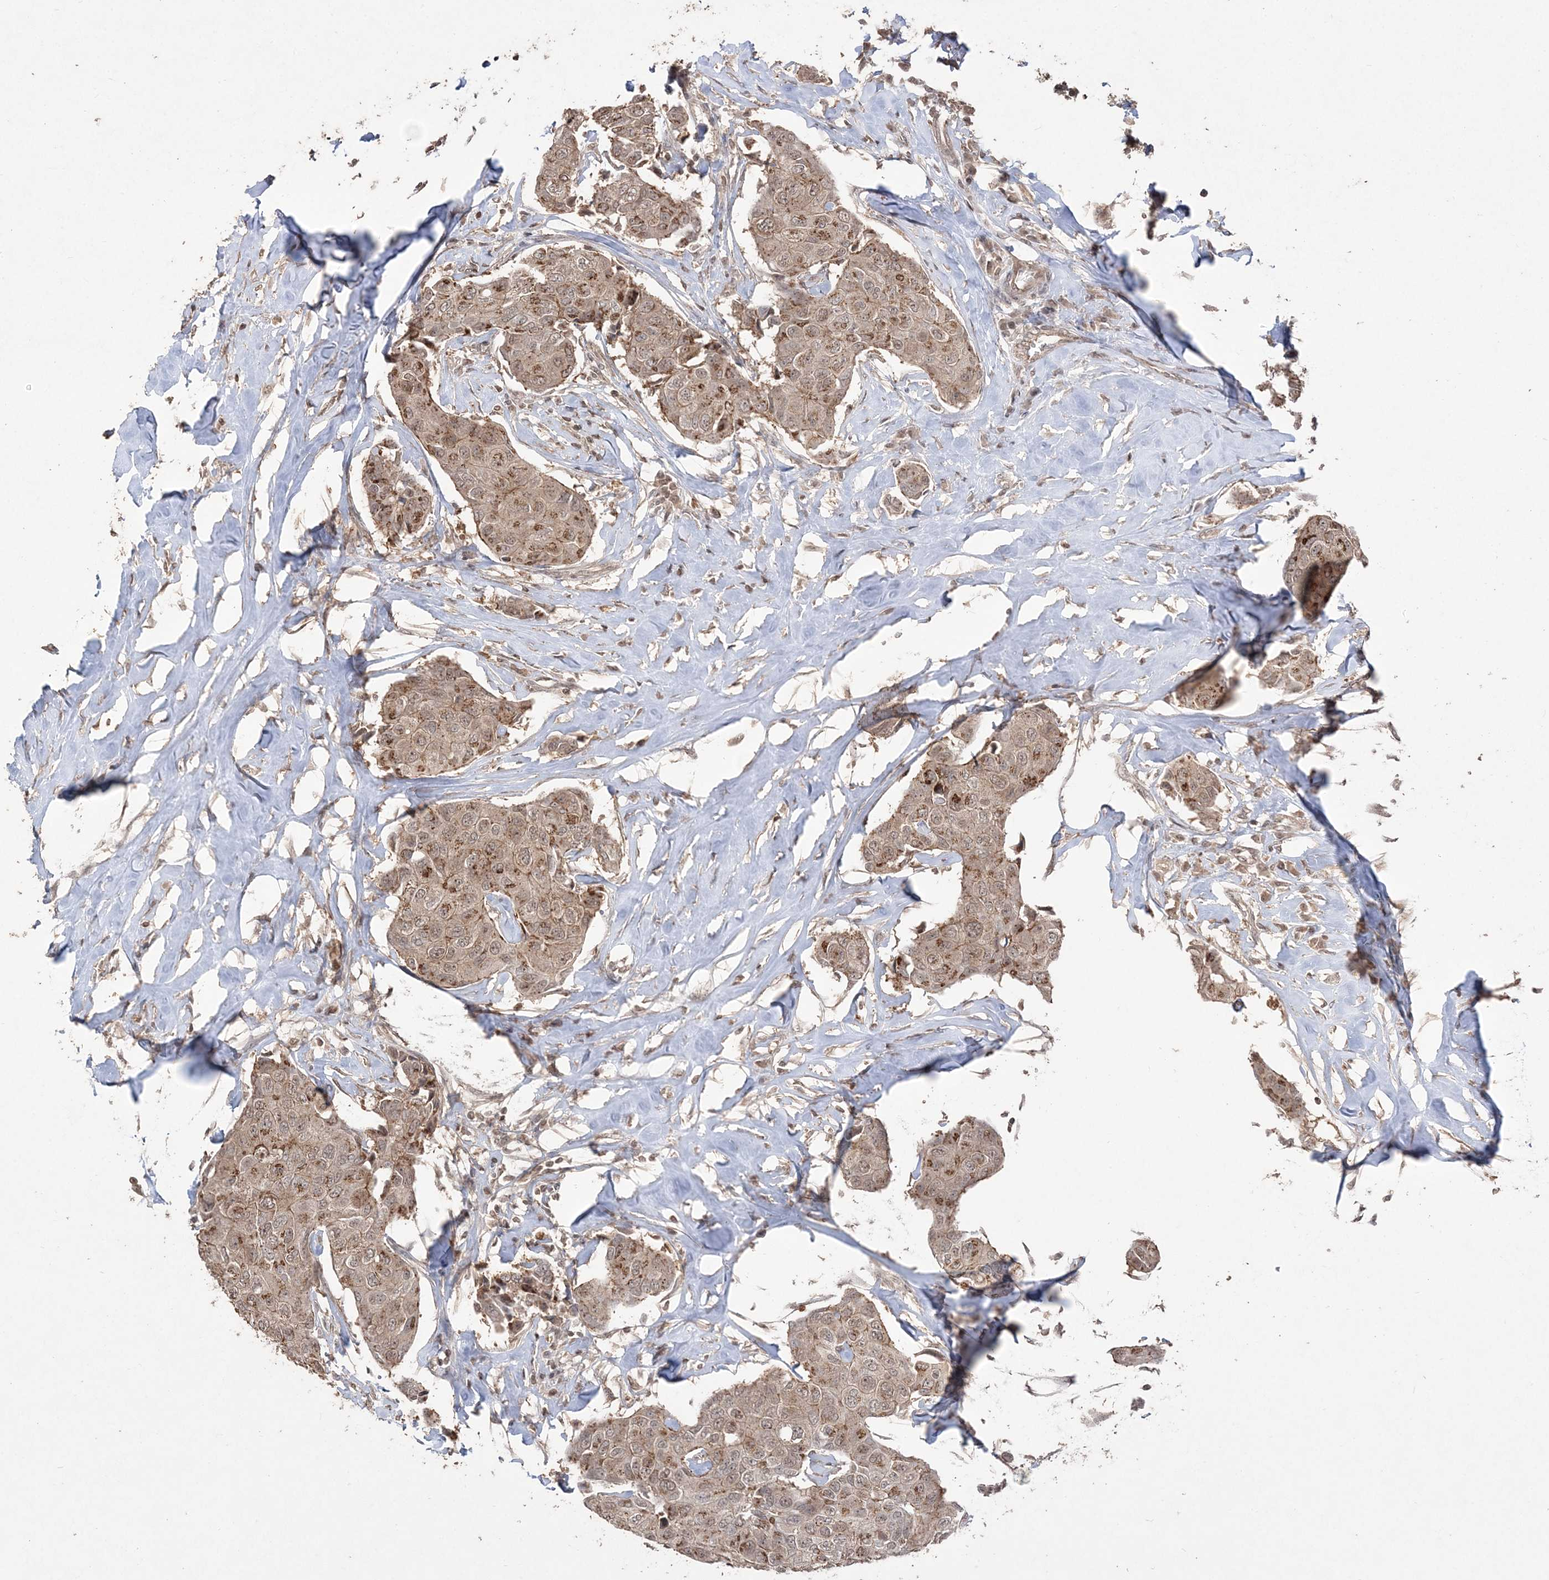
{"staining": {"intensity": "moderate", "quantity": ">75%", "location": "cytoplasmic/membranous,nuclear"}, "tissue": "breast cancer", "cell_type": "Tumor cells", "image_type": "cancer", "snomed": [{"axis": "morphology", "description": "Duct carcinoma"}, {"axis": "topography", "description": "Breast"}], "caption": "Protein staining of breast cancer tissue reveals moderate cytoplasmic/membranous and nuclear staining in about >75% of tumor cells.", "gene": "EHHADH", "patient": {"sex": "female", "age": 80}}